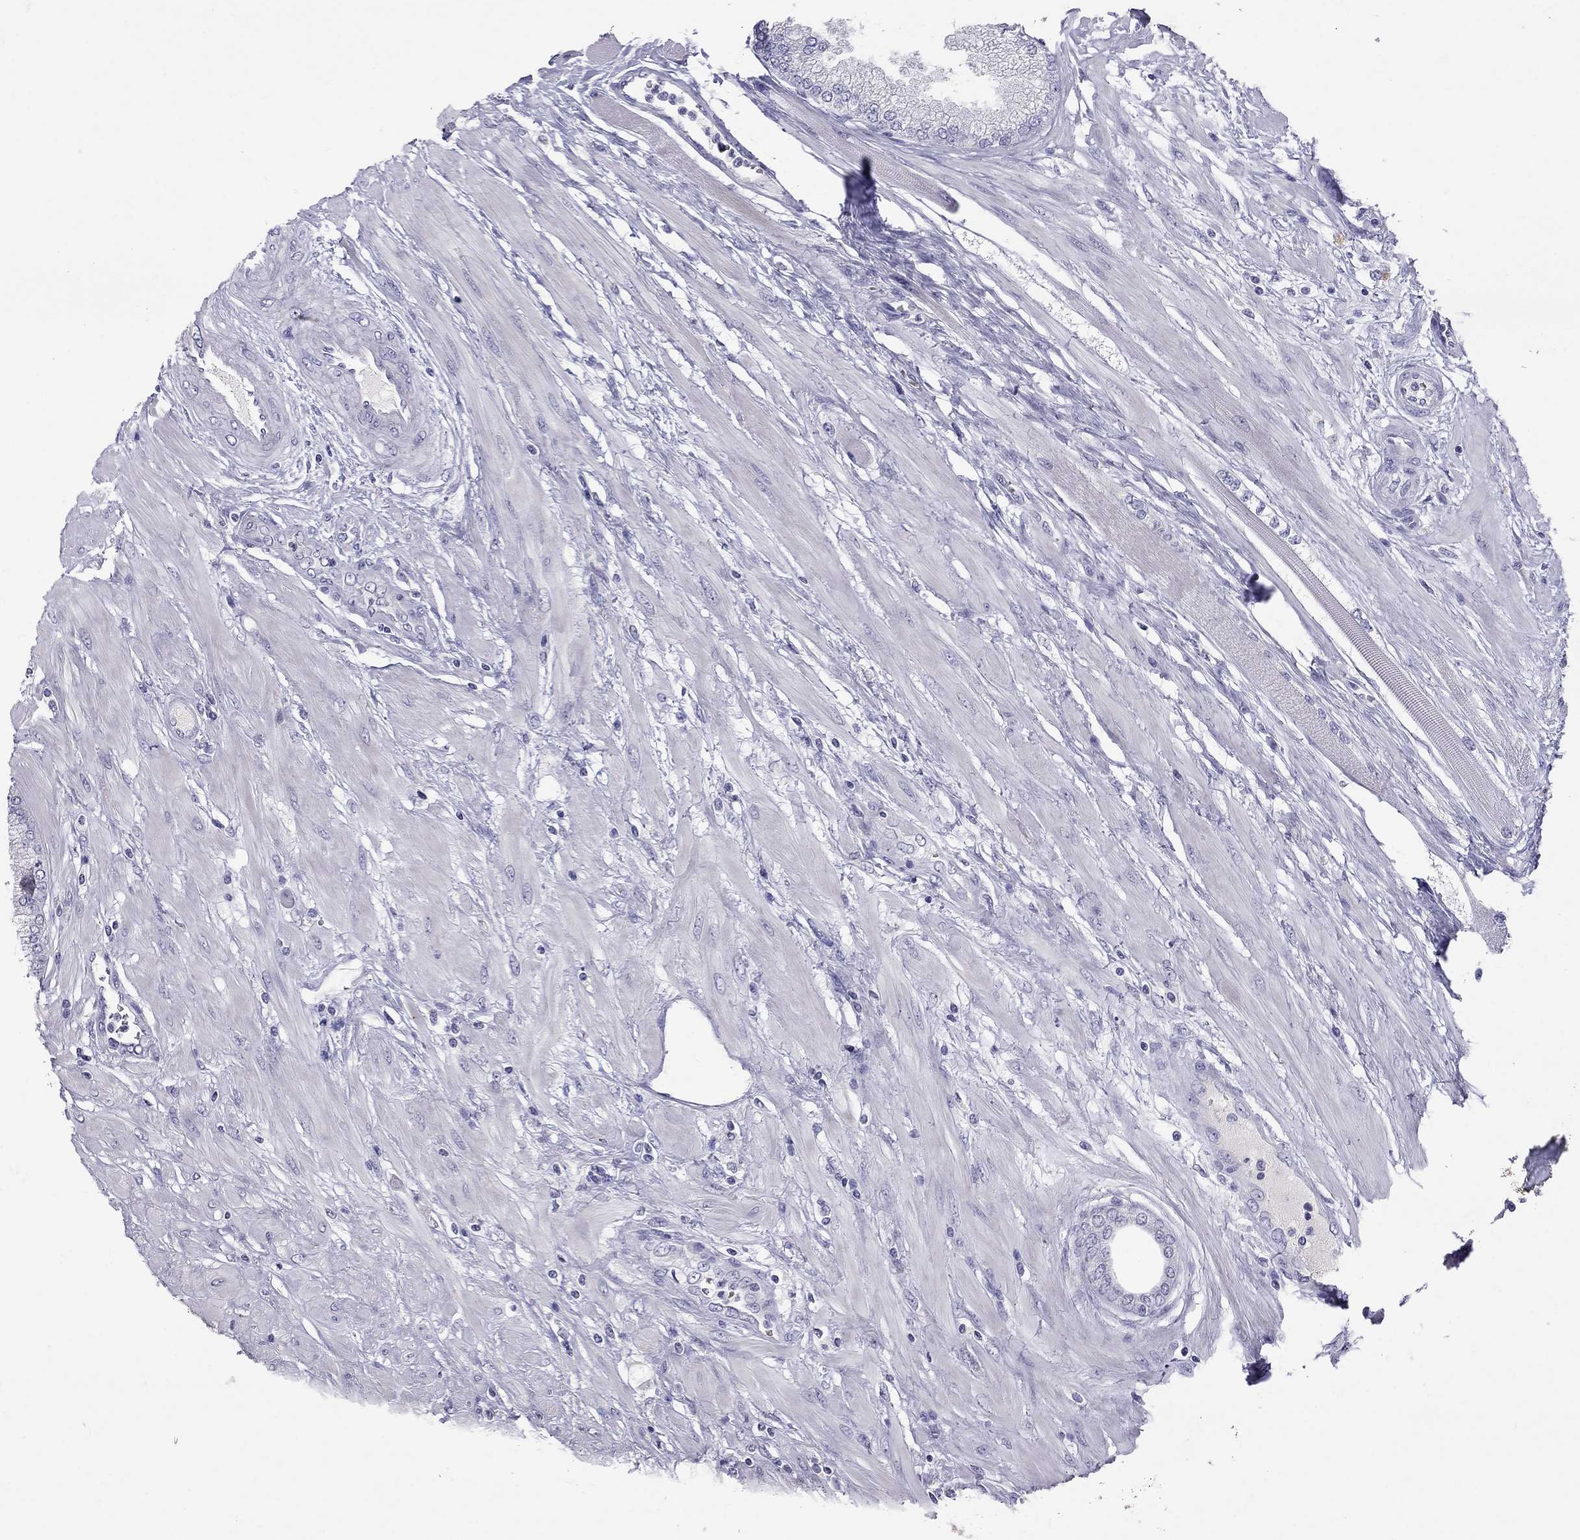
{"staining": {"intensity": "negative", "quantity": "none", "location": "none"}, "tissue": "prostate cancer", "cell_type": "Tumor cells", "image_type": "cancer", "snomed": [{"axis": "morphology", "description": "Adenocarcinoma, Low grade"}, {"axis": "topography", "description": "Prostate"}], "caption": "IHC histopathology image of prostate cancer stained for a protein (brown), which displays no staining in tumor cells.", "gene": "MUC16", "patient": {"sex": "male", "age": 55}}